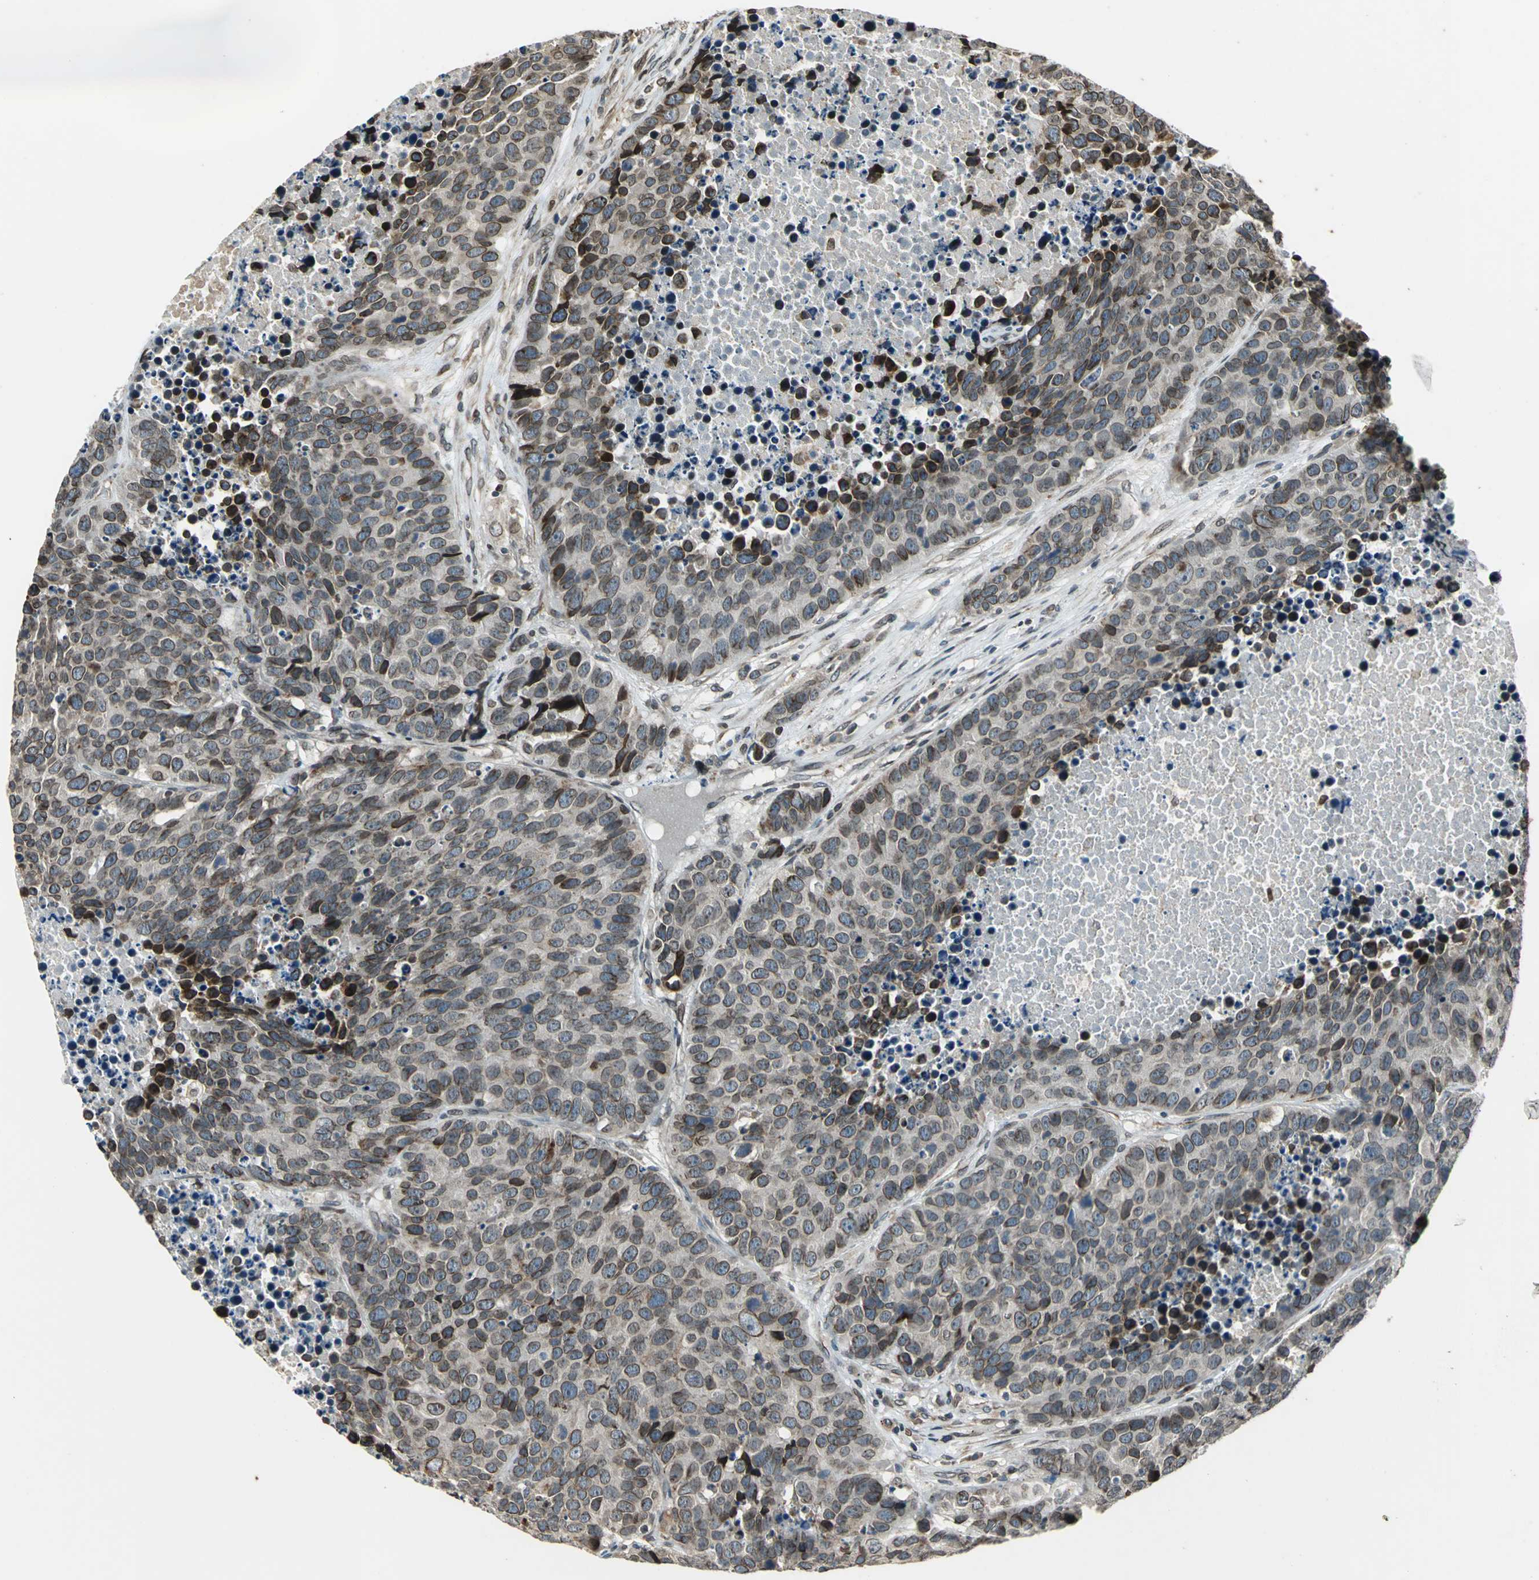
{"staining": {"intensity": "moderate", "quantity": "25%-75%", "location": "cytoplasmic/membranous,nuclear"}, "tissue": "carcinoid", "cell_type": "Tumor cells", "image_type": "cancer", "snomed": [{"axis": "morphology", "description": "Carcinoid, malignant, NOS"}, {"axis": "topography", "description": "Lung"}], "caption": "Immunohistochemical staining of human carcinoid shows medium levels of moderate cytoplasmic/membranous and nuclear expression in approximately 25%-75% of tumor cells. Immunohistochemistry (ihc) stains the protein in brown and the nuclei are stained blue.", "gene": "BRIP1", "patient": {"sex": "male", "age": 60}}